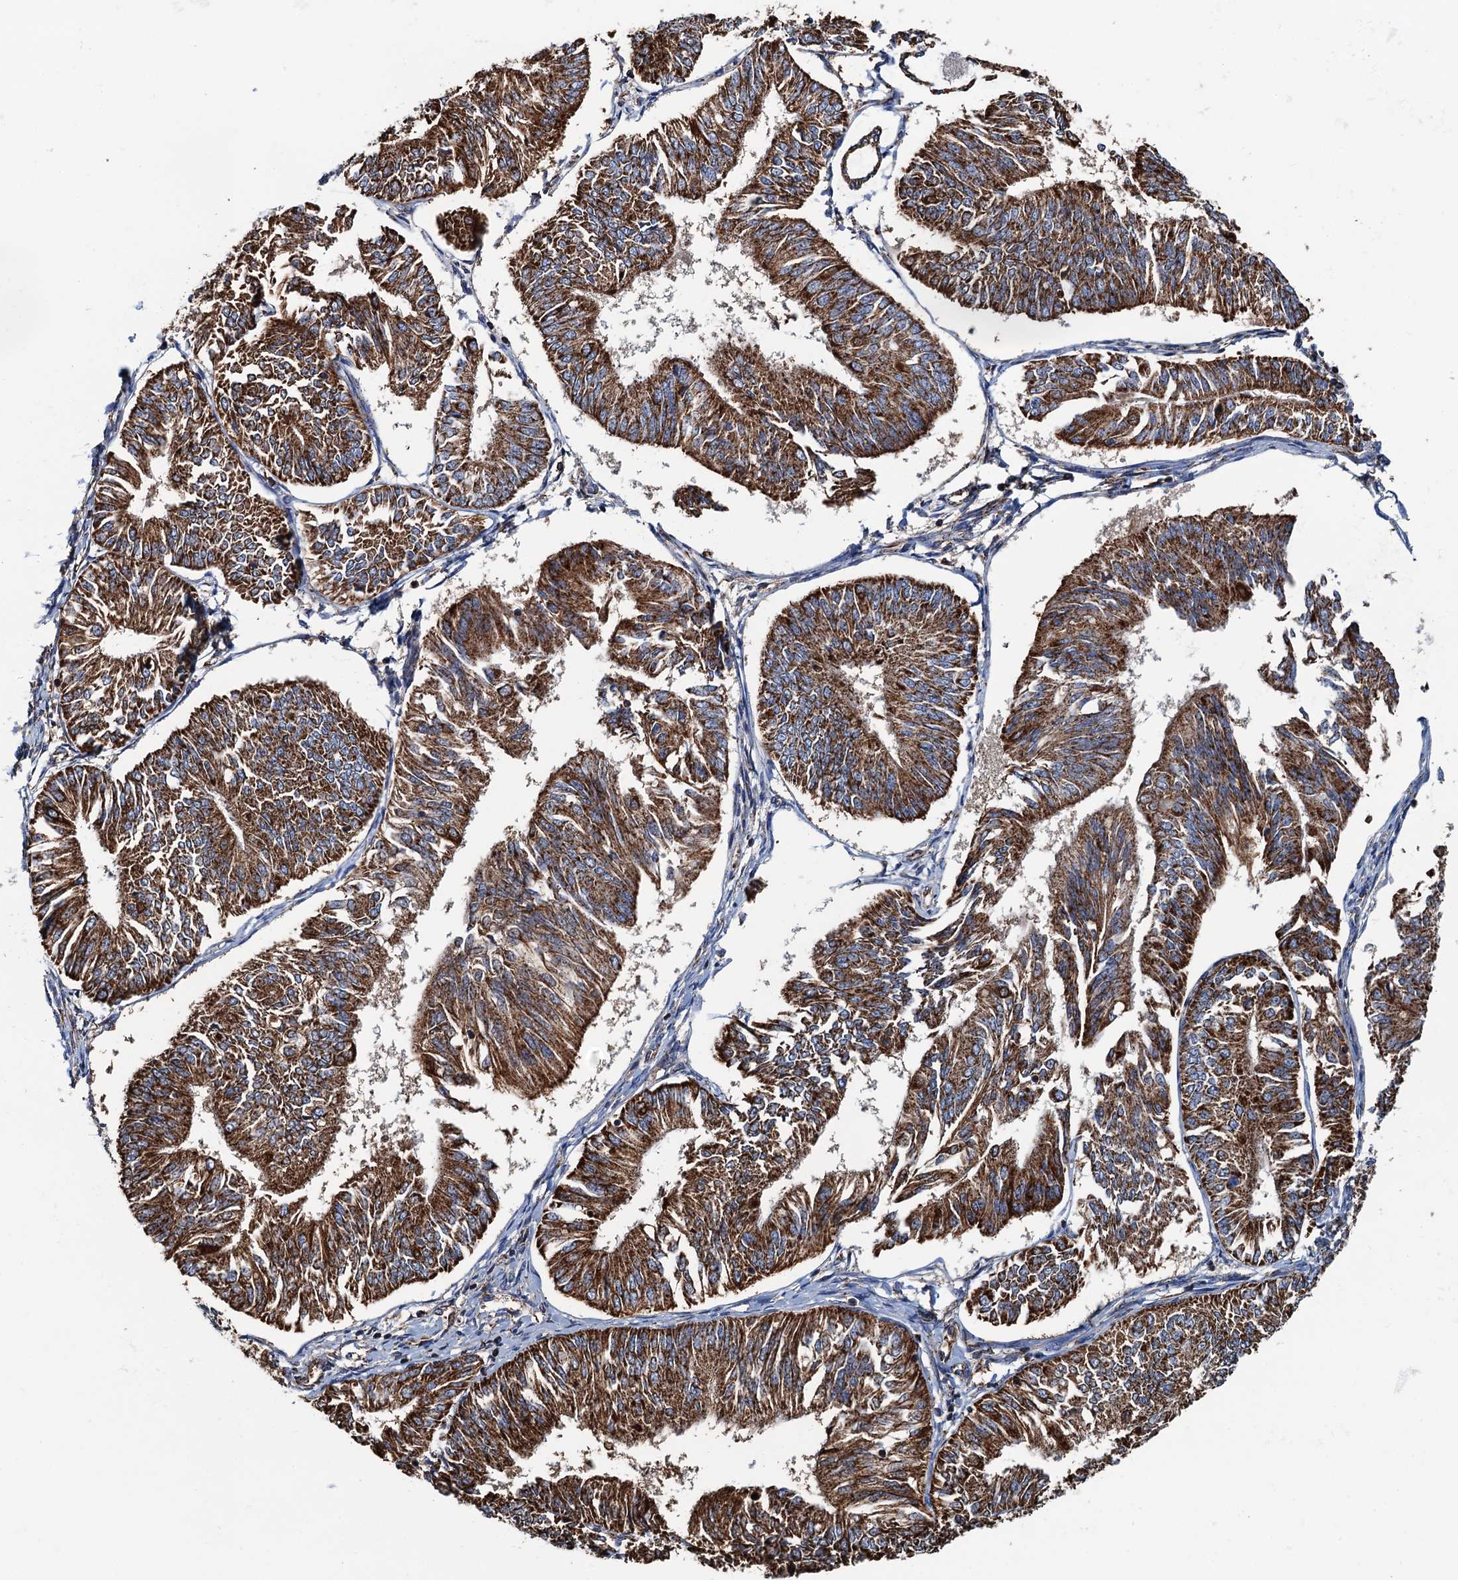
{"staining": {"intensity": "strong", "quantity": ">75%", "location": "cytoplasmic/membranous"}, "tissue": "endometrial cancer", "cell_type": "Tumor cells", "image_type": "cancer", "snomed": [{"axis": "morphology", "description": "Adenocarcinoma, NOS"}, {"axis": "topography", "description": "Endometrium"}], "caption": "Protein staining by immunohistochemistry (IHC) exhibits strong cytoplasmic/membranous positivity in approximately >75% of tumor cells in endometrial cancer (adenocarcinoma). (DAB = brown stain, brightfield microscopy at high magnification).", "gene": "AAGAB", "patient": {"sex": "female", "age": 58}}